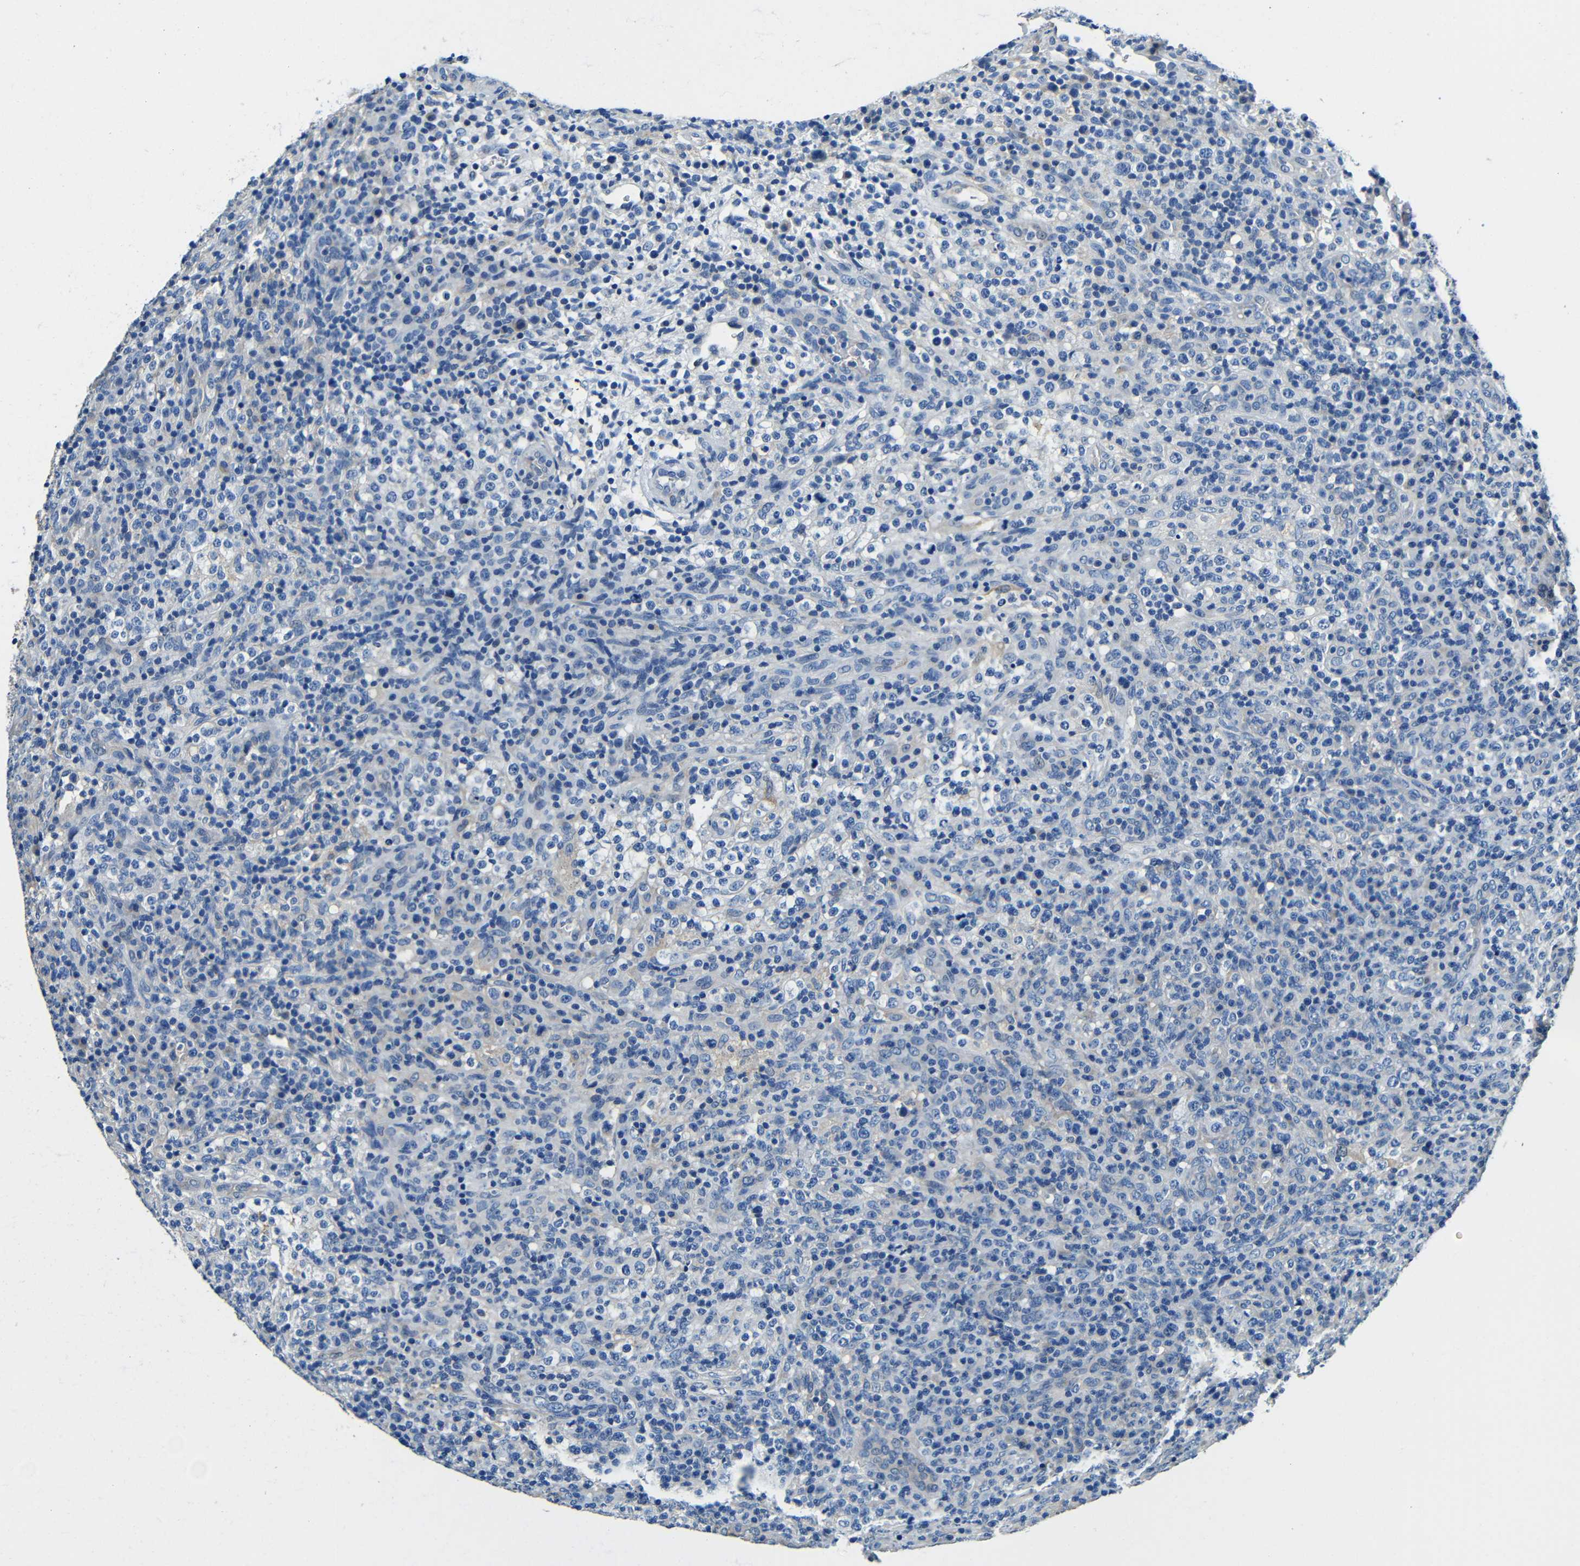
{"staining": {"intensity": "negative", "quantity": "none", "location": "none"}, "tissue": "lymphoma", "cell_type": "Tumor cells", "image_type": "cancer", "snomed": [{"axis": "morphology", "description": "Malignant lymphoma, non-Hodgkin's type, High grade"}, {"axis": "topography", "description": "Lymph node"}], "caption": "High-grade malignant lymphoma, non-Hodgkin's type was stained to show a protein in brown. There is no significant positivity in tumor cells.", "gene": "FMO5", "patient": {"sex": "female", "age": 76}}